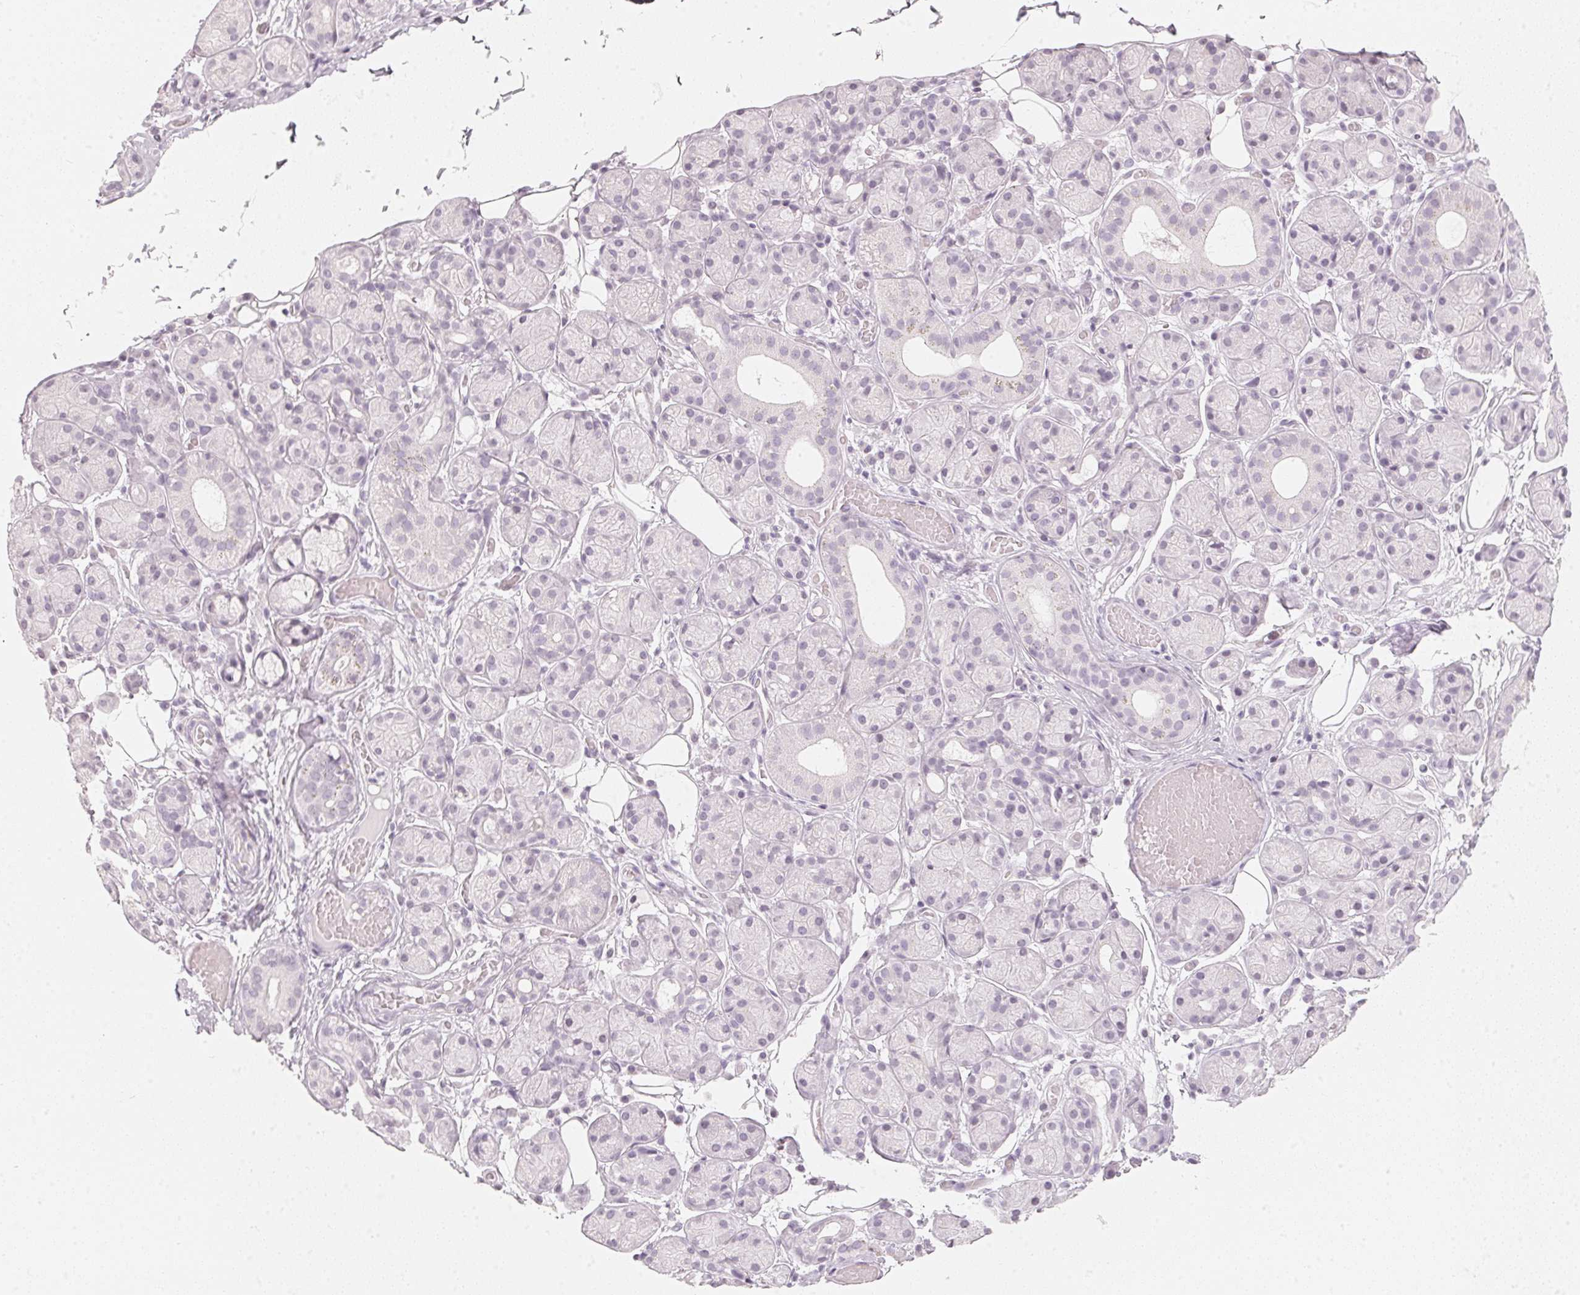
{"staining": {"intensity": "negative", "quantity": "none", "location": "none"}, "tissue": "salivary gland", "cell_type": "Glandular cells", "image_type": "normal", "snomed": [{"axis": "morphology", "description": "Normal tissue, NOS"}, {"axis": "topography", "description": "Salivary gland"}, {"axis": "topography", "description": "Peripheral nerve tissue"}], "caption": "Immunohistochemistry photomicrograph of unremarkable salivary gland: human salivary gland stained with DAB (3,3'-diaminobenzidine) displays no significant protein positivity in glandular cells. (Stains: DAB immunohistochemistry (IHC) with hematoxylin counter stain, Microscopy: brightfield microscopy at high magnification).", "gene": "SLC22A8", "patient": {"sex": "male", "age": 71}}